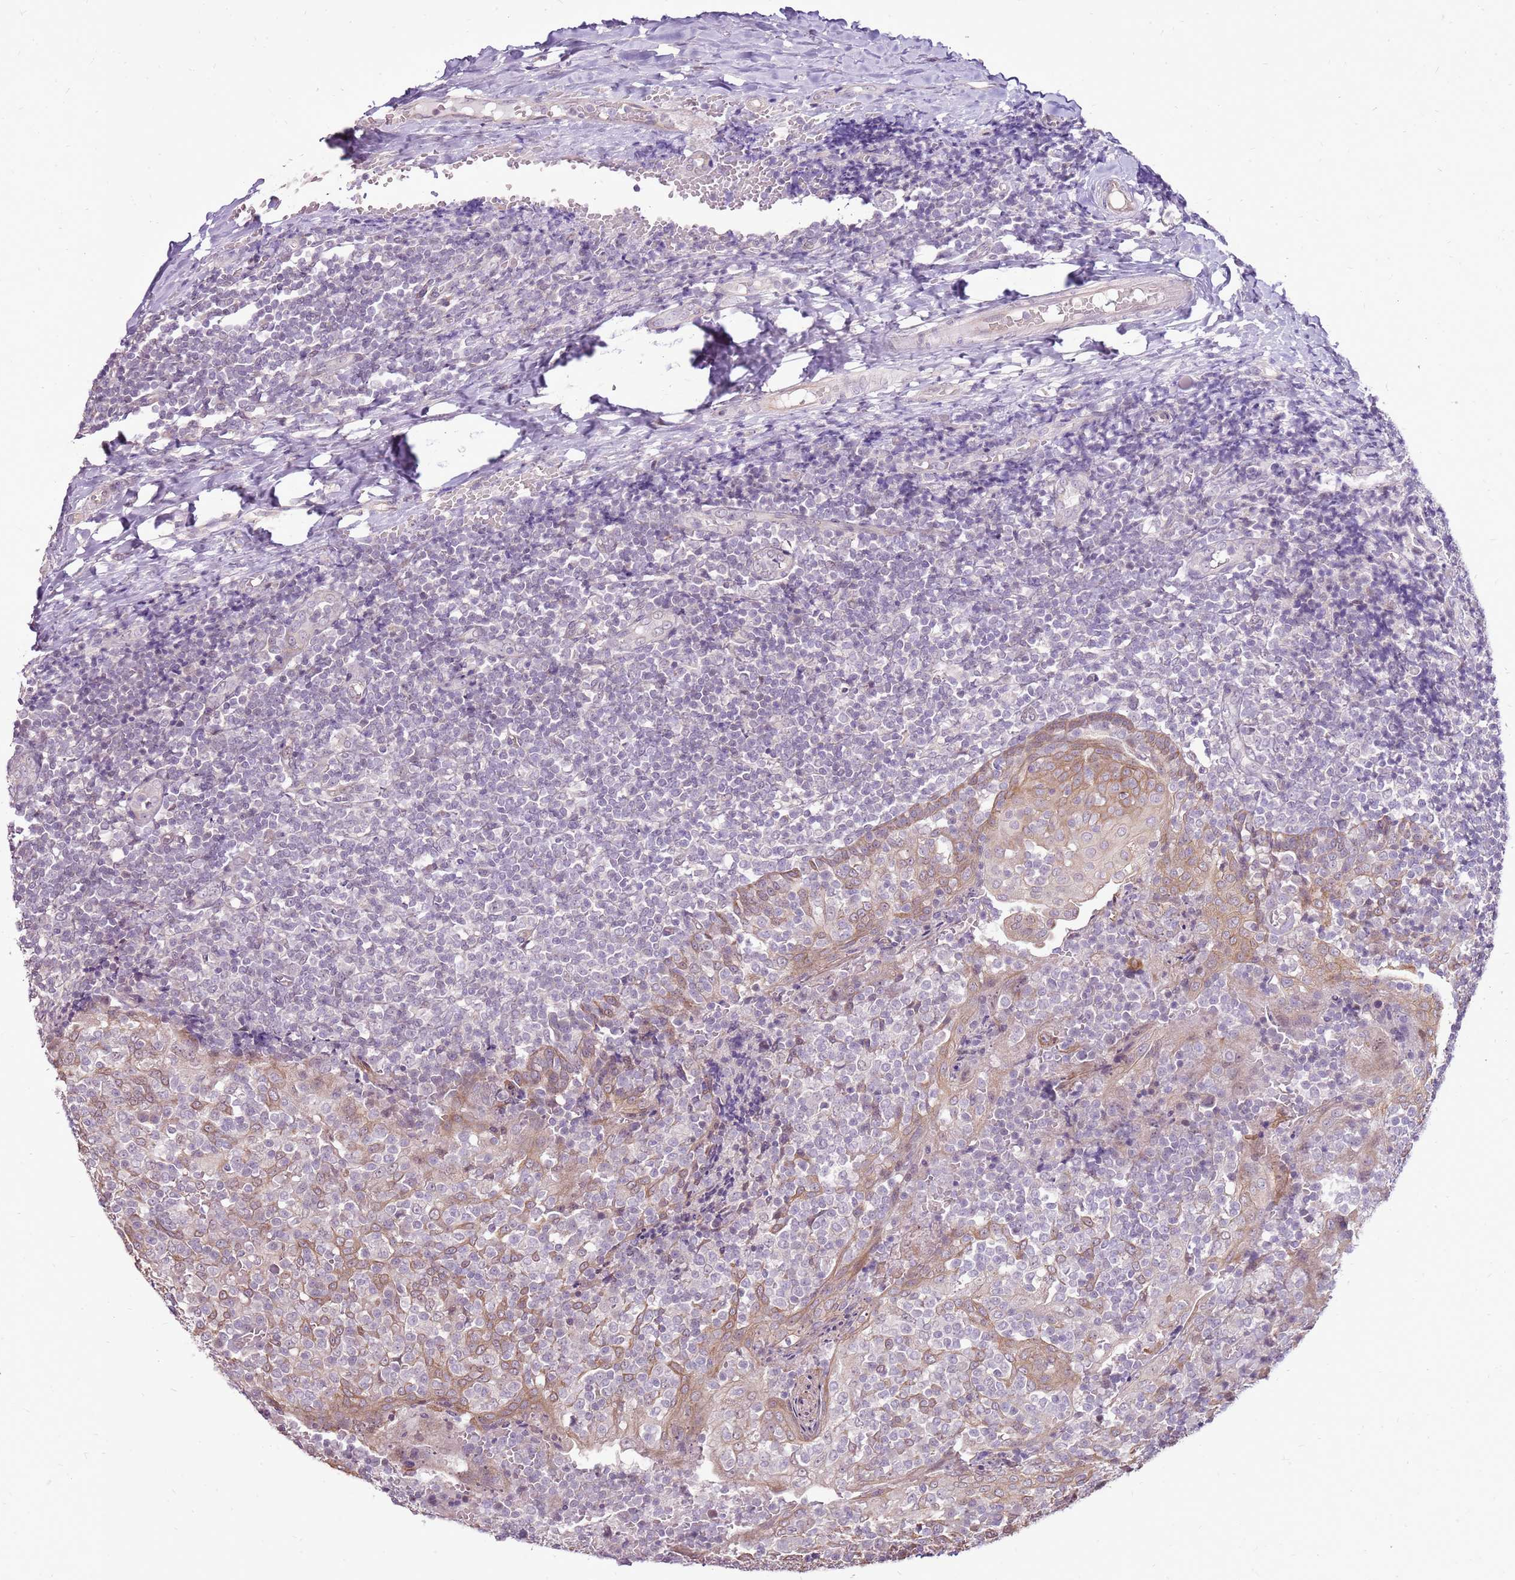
{"staining": {"intensity": "negative", "quantity": "none", "location": "none"}, "tissue": "tonsil", "cell_type": "Germinal center cells", "image_type": "normal", "snomed": [{"axis": "morphology", "description": "Normal tissue, NOS"}, {"axis": "topography", "description": "Tonsil"}], "caption": "Immunohistochemistry (IHC) image of unremarkable tonsil stained for a protein (brown), which shows no expression in germinal center cells.", "gene": "UGGT2", "patient": {"sex": "female", "age": 19}}